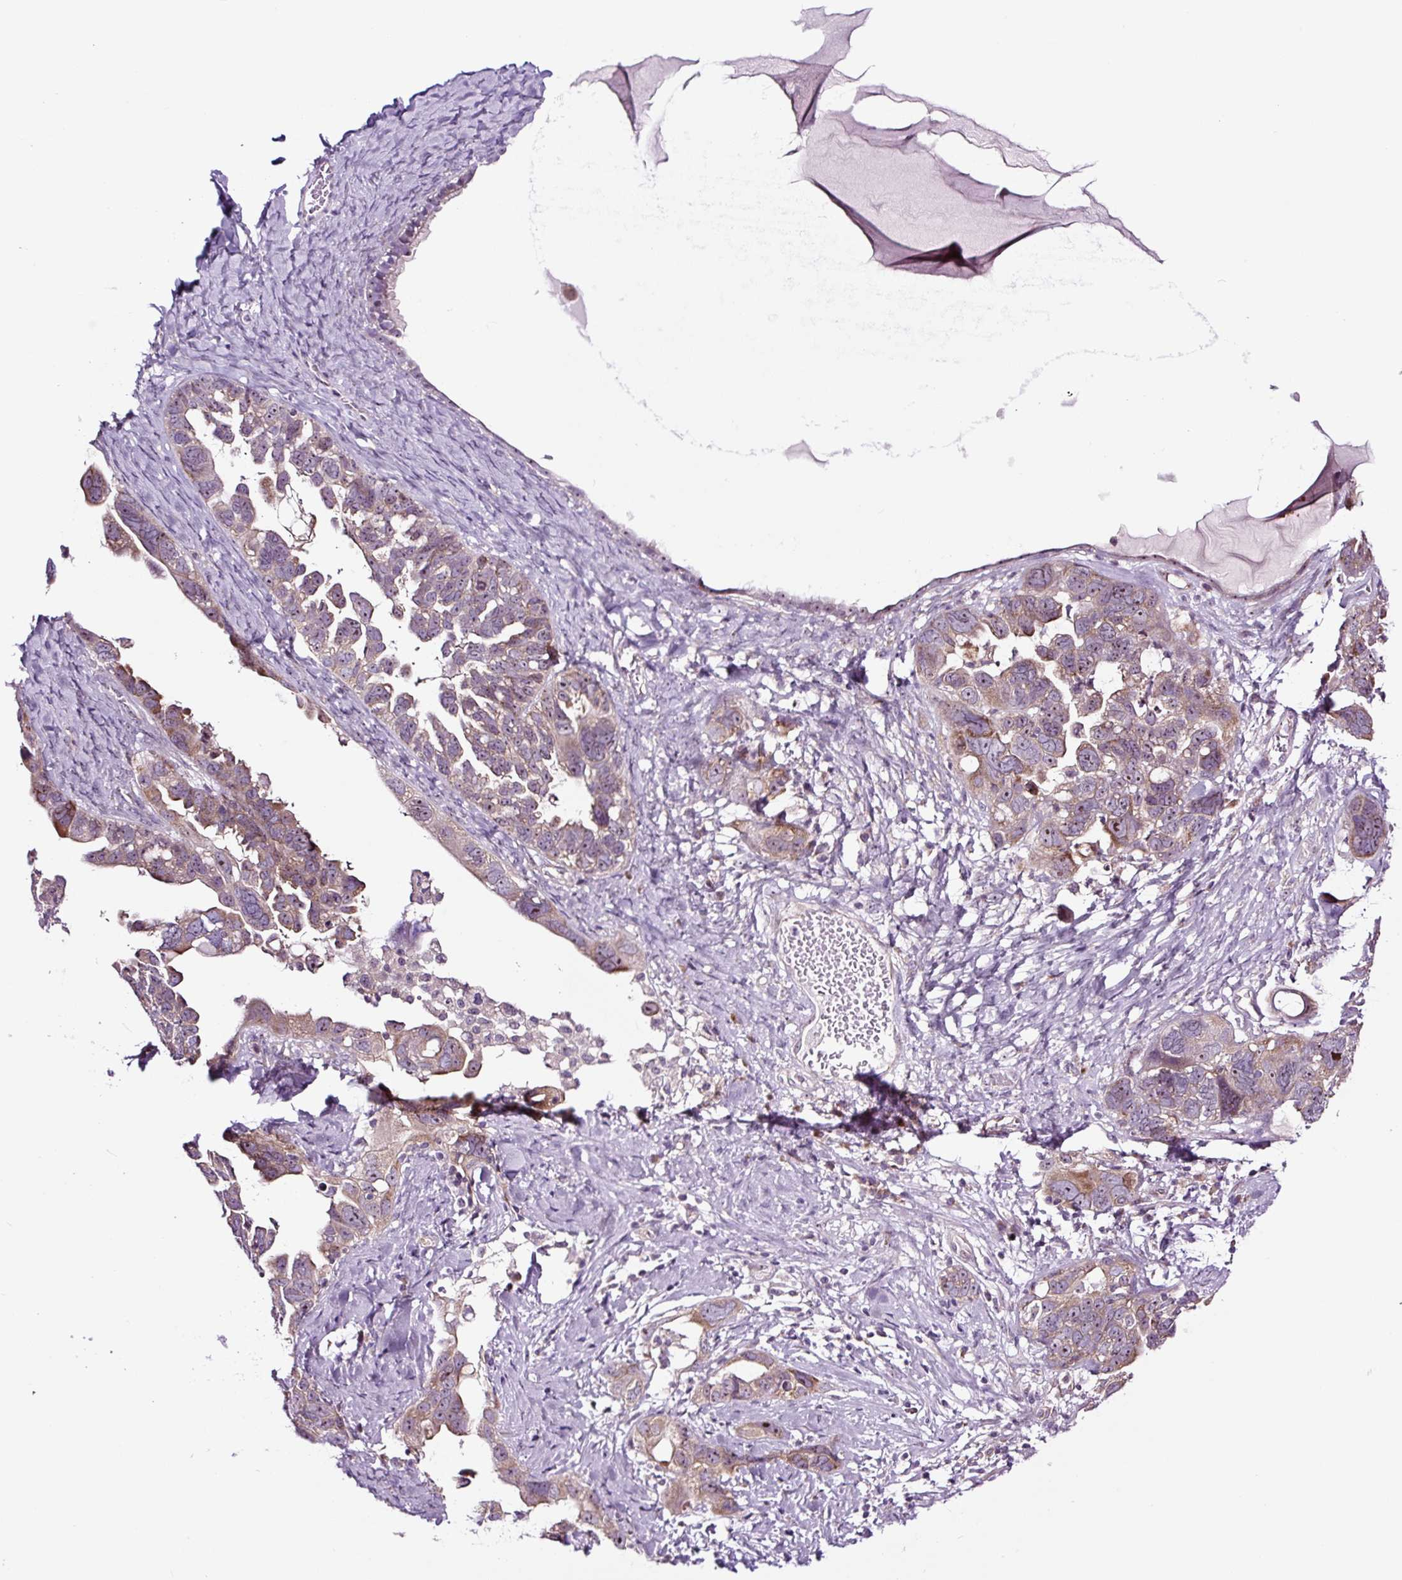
{"staining": {"intensity": "weak", "quantity": ">75%", "location": "cytoplasmic/membranous,nuclear"}, "tissue": "ovarian cancer", "cell_type": "Tumor cells", "image_type": "cancer", "snomed": [{"axis": "morphology", "description": "Cystadenocarcinoma, serous, NOS"}, {"axis": "topography", "description": "Ovary"}], "caption": "Brown immunohistochemical staining in human ovarian serous cystadenocarcinoma exhibits weak cytoplasmic/membranous and nuclear positivity in about >75% of tumor cells.", "gene": "NOM1", "patient": {"sex": "female", "age": 79}}